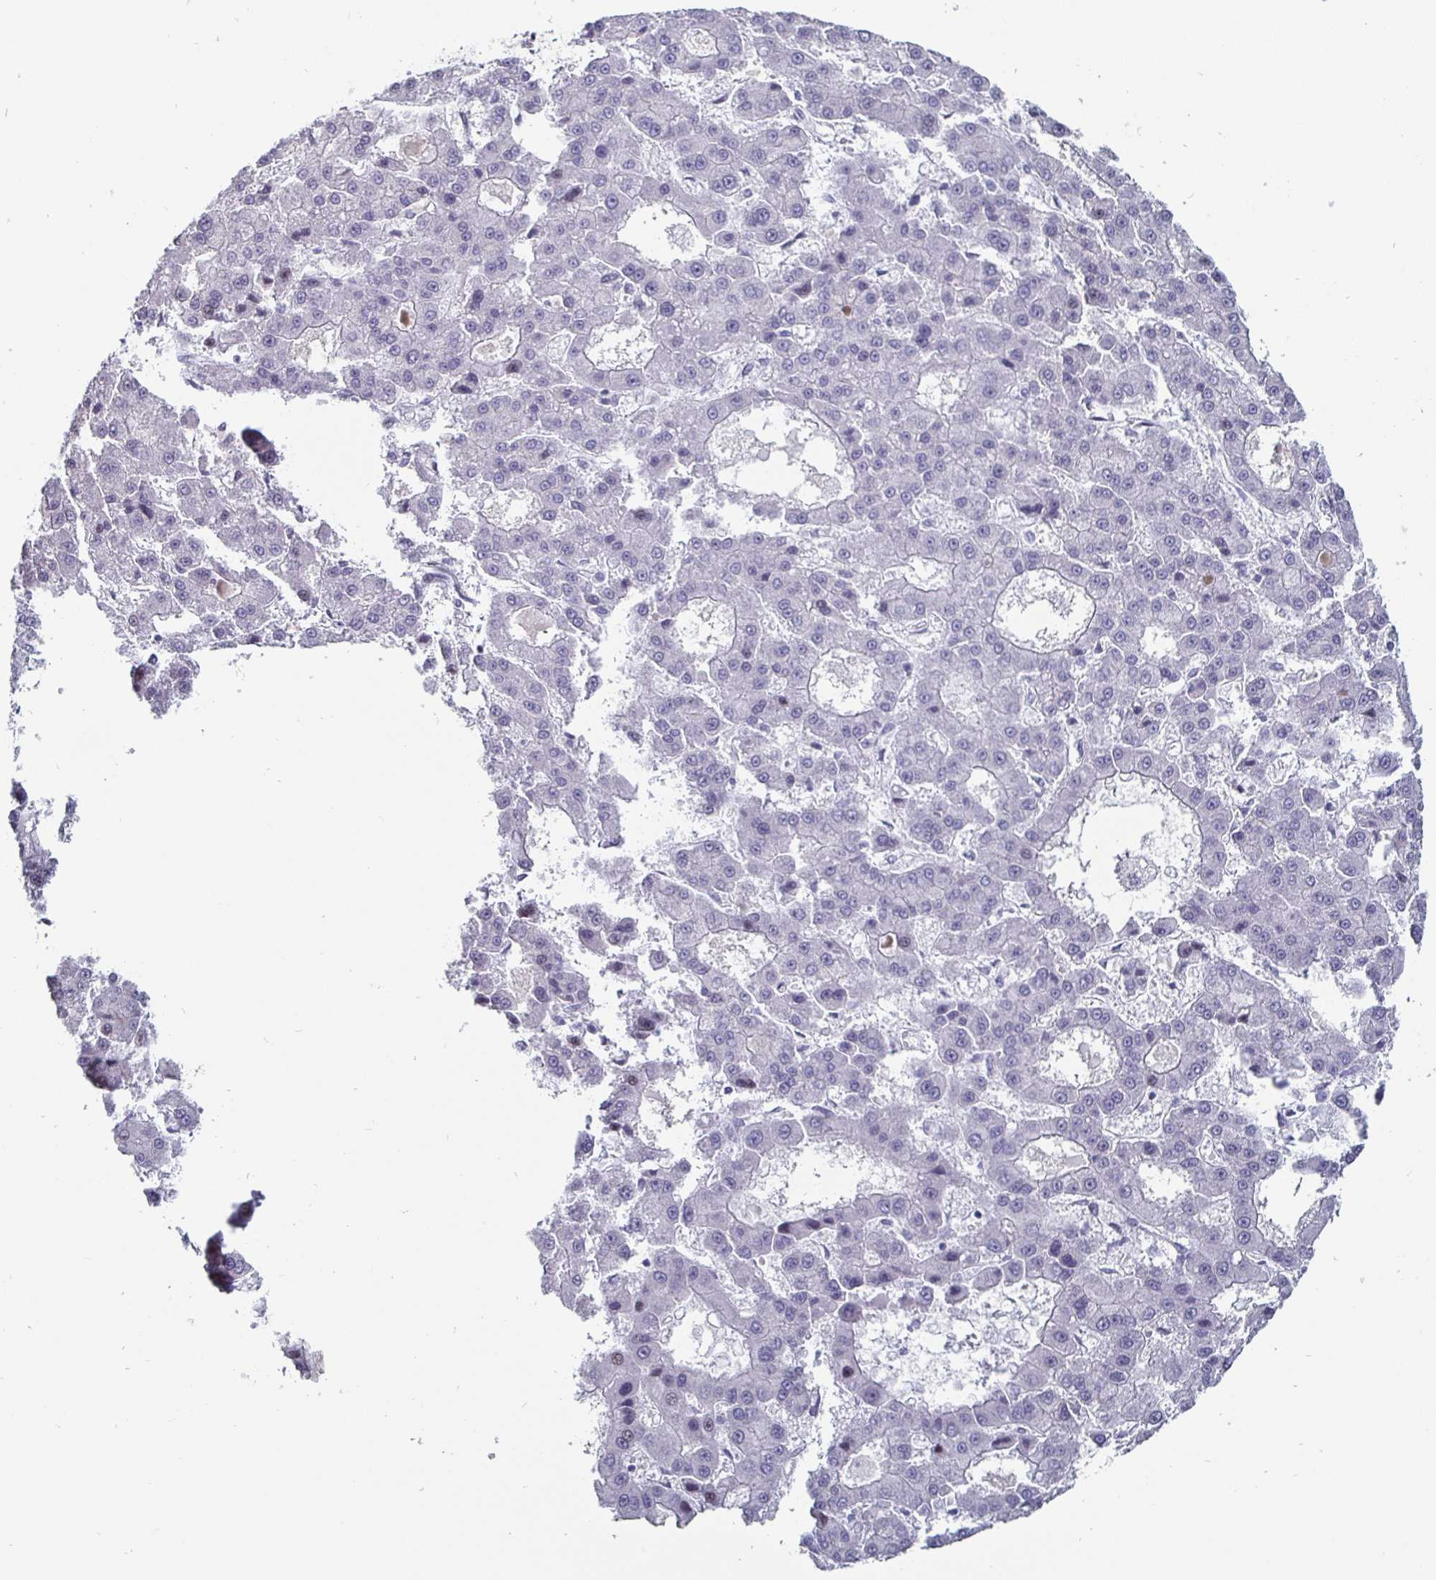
{"staining": {"intensity": "negative", "quantity": "none", "location": "none"}, "tissue": "liver cancer", "cell_type": "Tumor cells", "image_type": "cancer", "snomed": [{"axis": "morphology", "description": "Carcinoma, Hepatocellular, NOS"}, {"axis": "topography", "description": "Liver"}], "caption": "High power microscopy micrograph of an IHC image of hepatocellular carcinoma (liver), revealing no significant expression in tumor cells.", "gene": "OOSP2", "patient": {"sex": "male", "age": 70}}